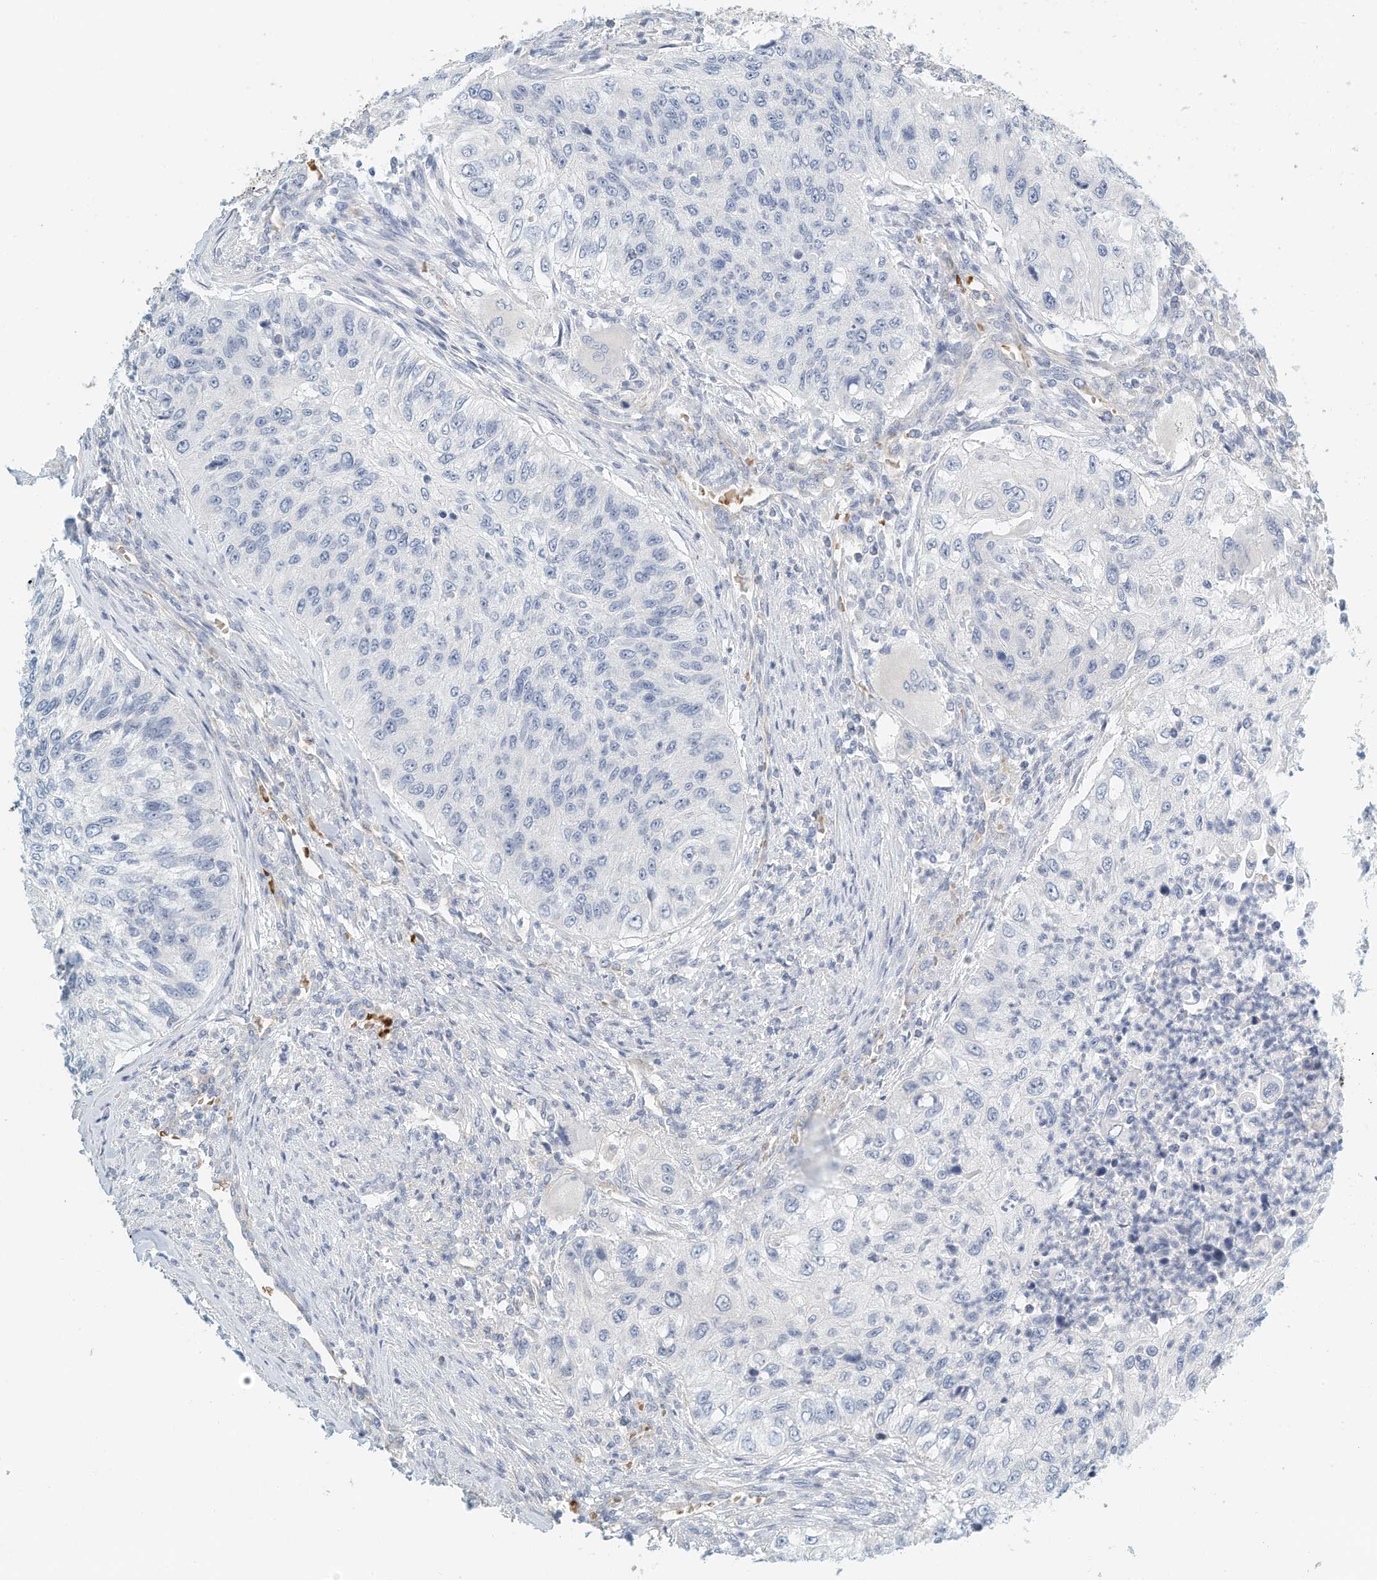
{"staining": {"intensity": "negative", "quantity": "none", "location": "none"}, "tissue": "urothelial cancer", "cell_type": "Tumor cells", "image_type": "cancer", "snomed": [{"axis": "morphology", "description": "Urothelial carcinoma, High grade"}, {"axis": "topography", "description": "Urinary bladder"}], "caption": "High power microscopy micrograph of an IHC histopathology image of urothelial cancer, revealing no significant staining in tumor cells.", "gene": "RCAN3", "patient": {"sex": "female", "age": 60}}